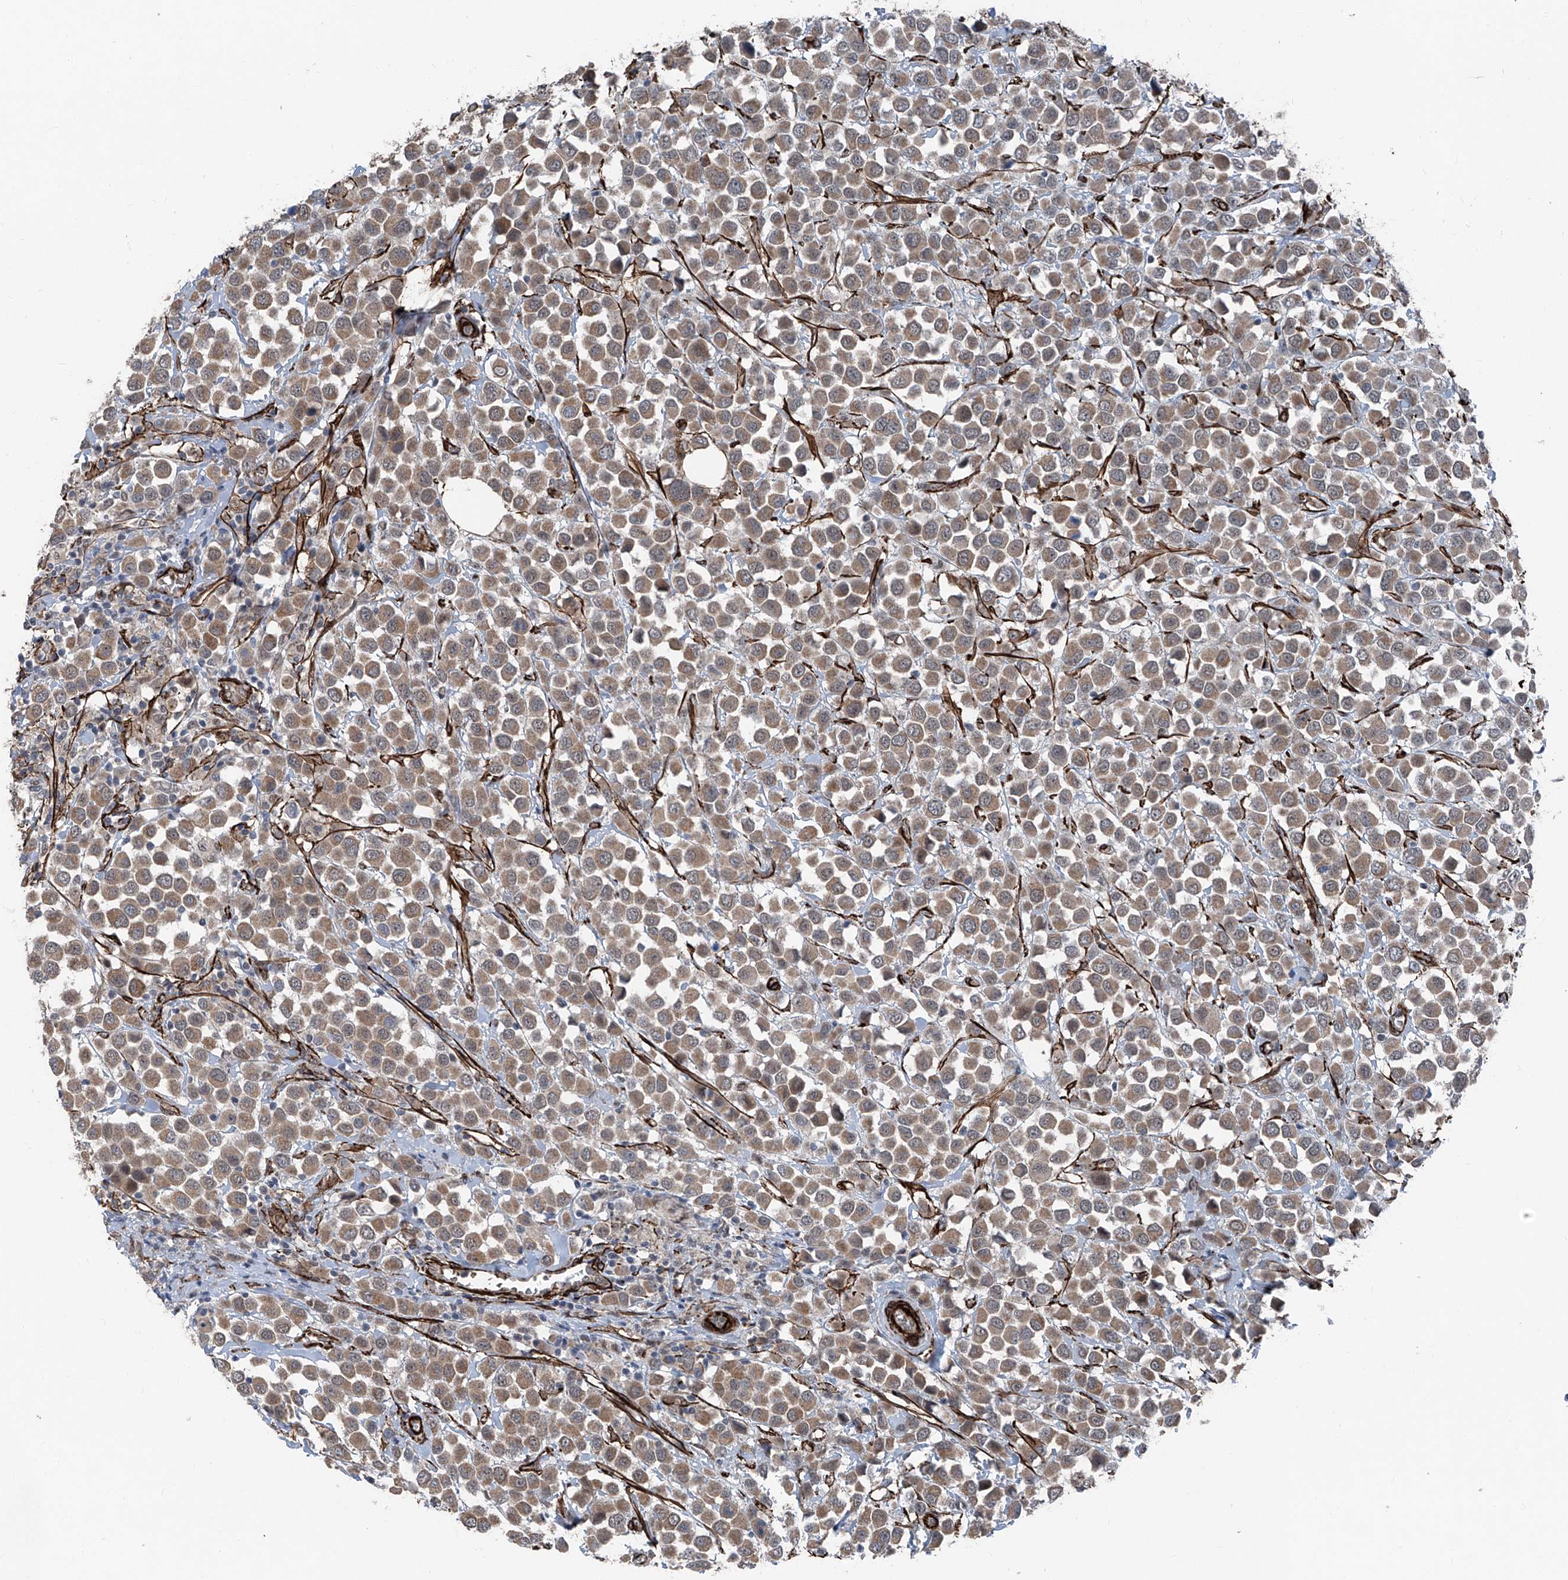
{"staining": {"intensity": "weak", "quantity": ">75%", "location": "cytoplasmic/membranous"}, "tissue": "breast cancer", "cell_type": "Tumor cells", "image_type": "cancer", "snomed": [{"axis": "morphology", "description": "Duct carcinoma"}, {"axis": "topography", "description": "Breast"}], "caption": "Immunohistochemical staining of breast intraductal carcinoma displays low levels of weak cytoplasmic/membranous protein expression in approximately >75% of tumor cells.", "gene": "COA7", "patient": {"sex": "female", "age": 61}}